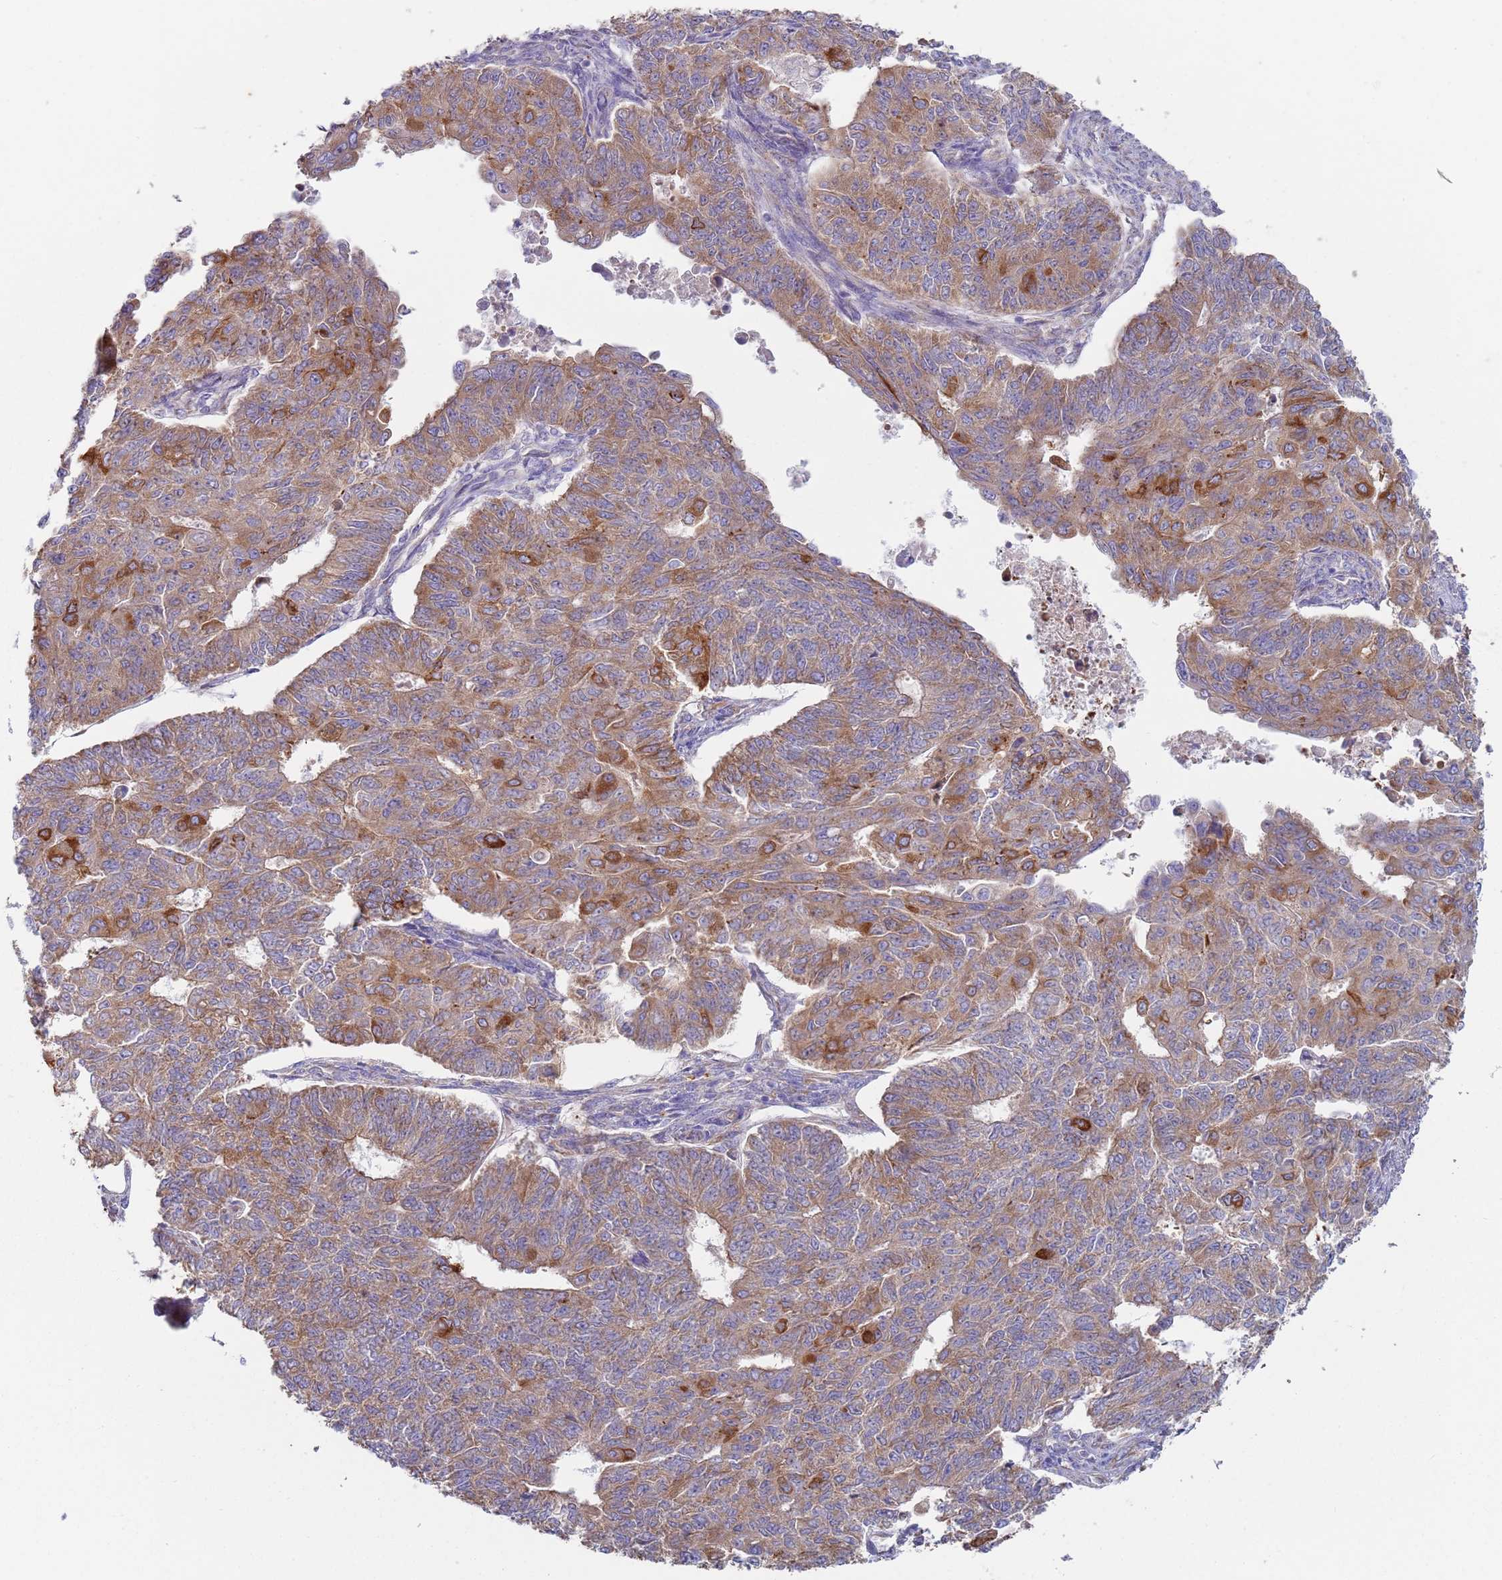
{"staining": {"intensity": "moderate", "quantity": ">75%", "location": "cytoplasmic/membranous"}, "tissue": "endometrial cancer", "cell_type": "Tumor cells", "image_type": "cancer", "snomed": [{"axis": "morphology", "description": "Adenocarcinoma, NOS"}, {"axis": "topography", "description": "Endometrium"}], "caption": "DAB (3,3'-diaminobenzidine) immunohistochemical staining of endometrial cancer demonstrates moderate cytoplasmic/membranous protein expression in approximately >75% of tumor cells.", "gene": "ZNF844", "patient": {"sex": "female", "age": 32}}